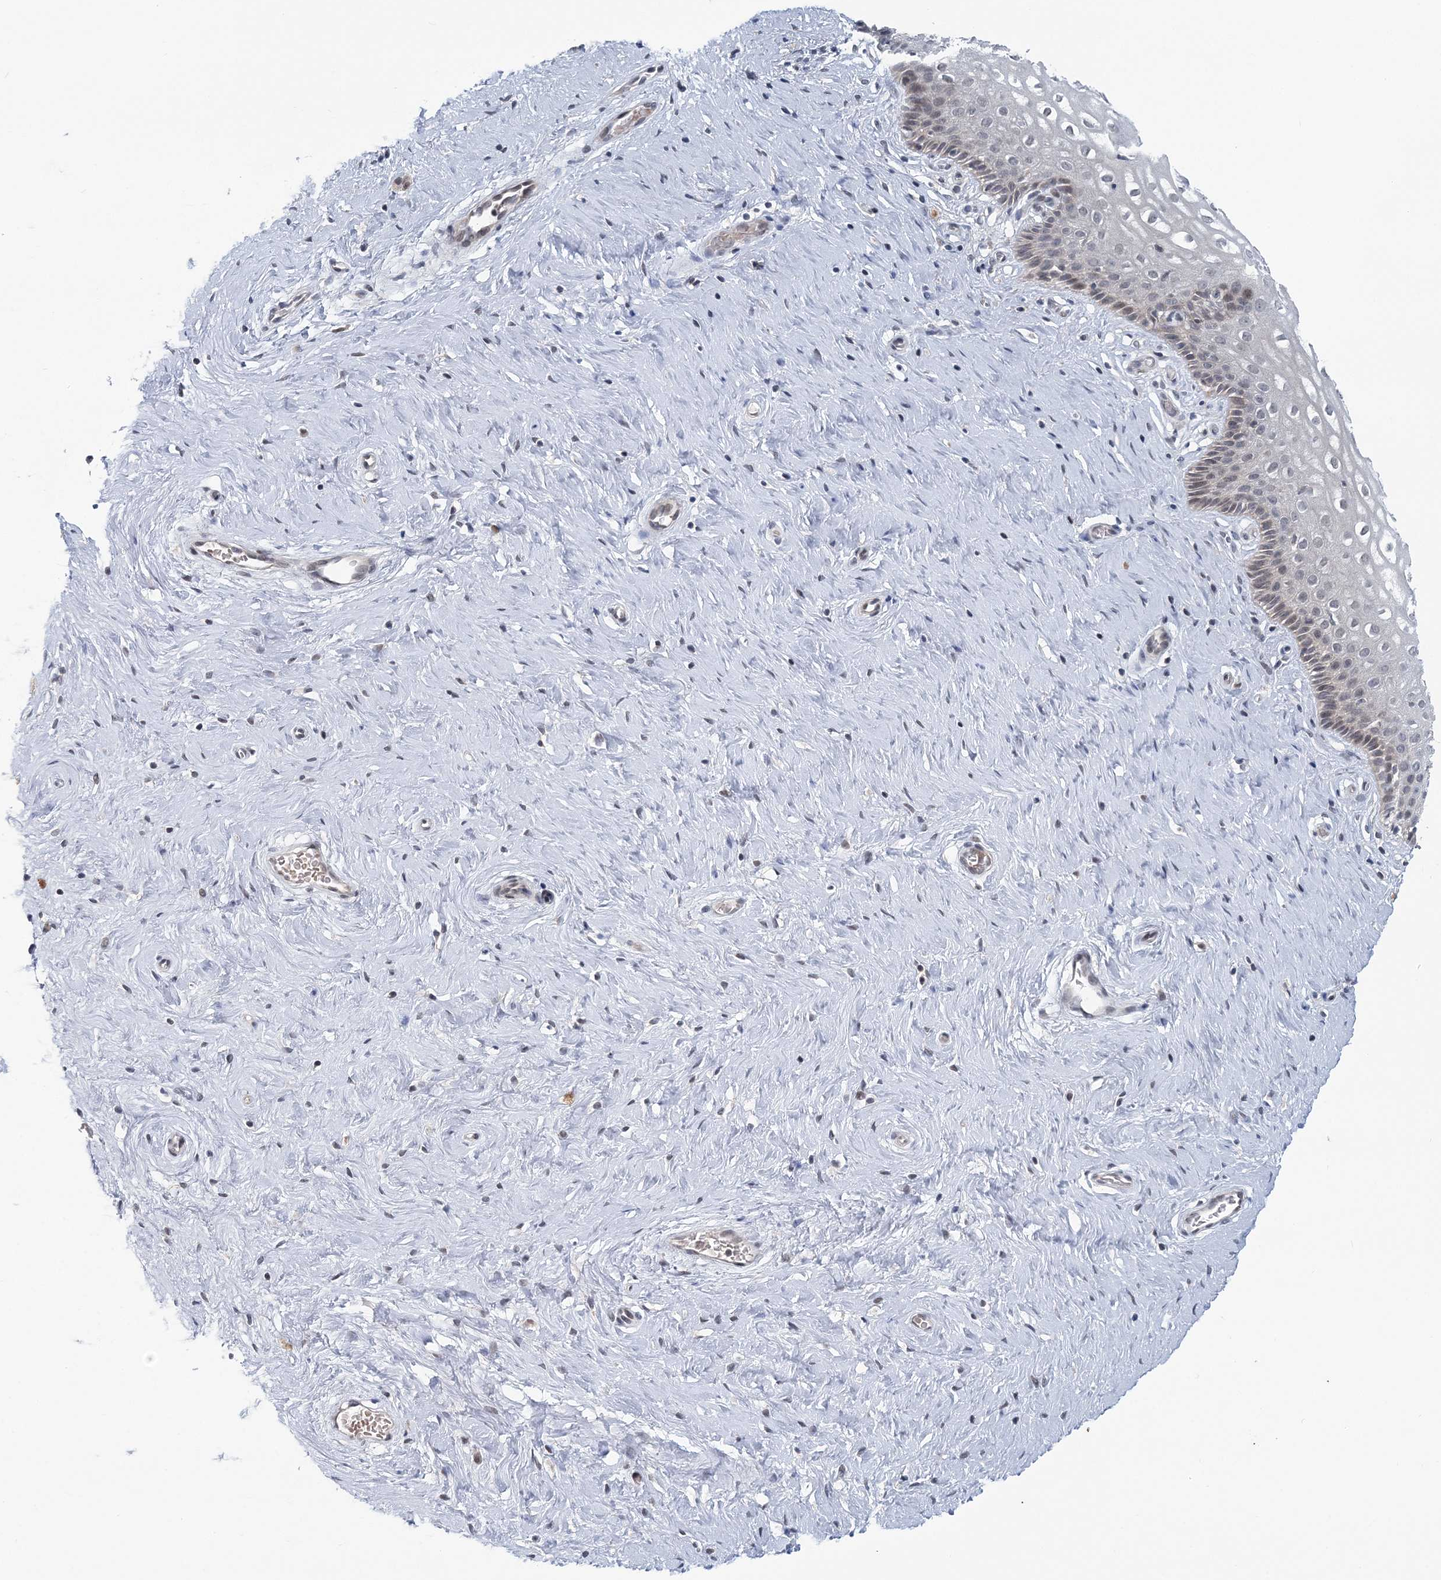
{"staining": {"intensity": "weak", "quantity": "<25%", "location": "cytoplasmic/membranous,nuclear"}, "tissue": "cervix", "cell_type": "Glandular cells", "image_type": "normal", "snomed": [{"axis": "morphology", "description": "Normal tissue, NOS"}, {"axis": "topography", "description": "Cervix"}], "caption": "Benign cervix was stained to show a protein in brown. There is no significant expression in glandular cells. (DAB (3,3'-diaminobenzidine) immunohistochemistry with hematoxylin counter stain).", "gene": "HYCC2", "patient": {"sex": "female", "age": 33}}